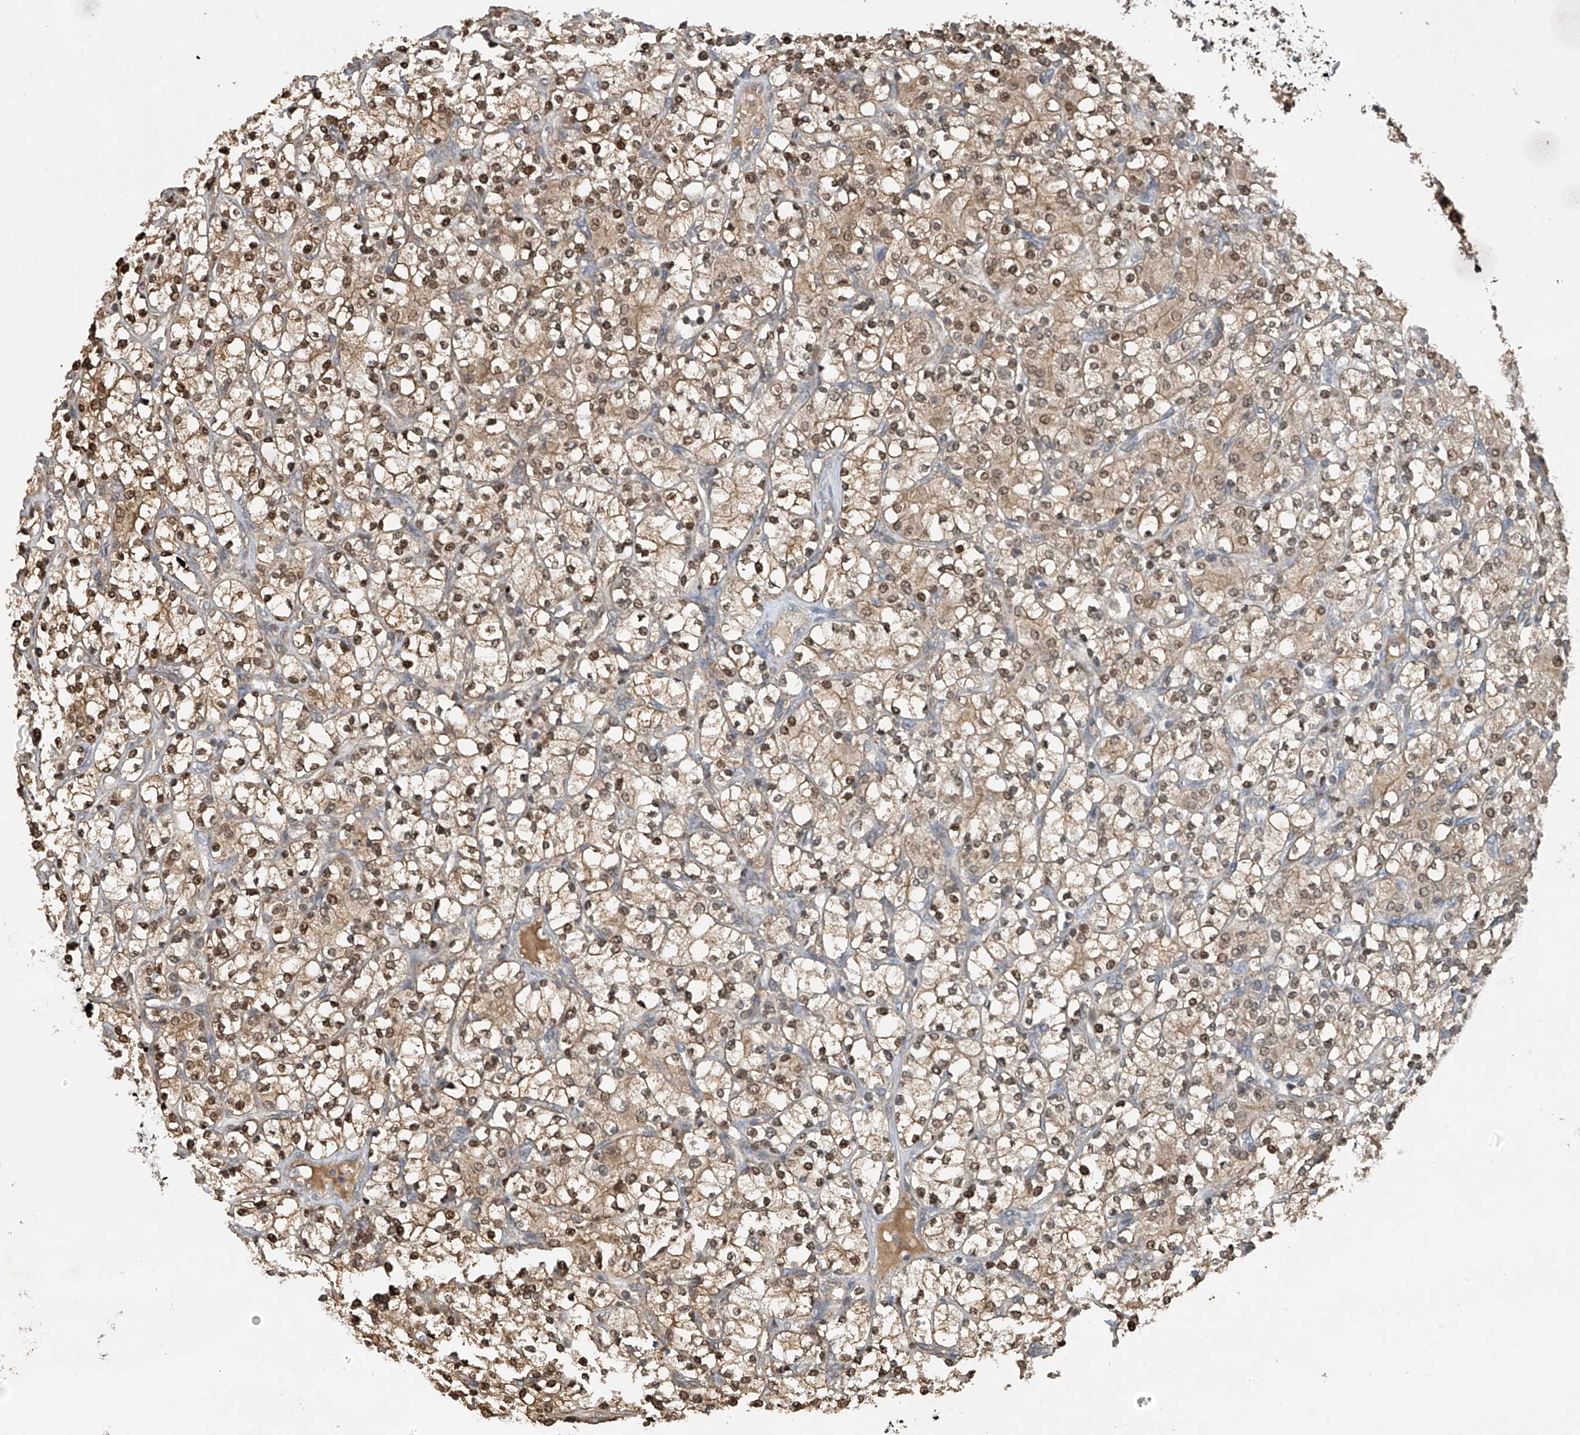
{"staining": {"intensity": "moderate", "quantity": ">75%", "location": "cytoplasmic/membranous,nuclear"}, "tissue": "renal cancer", "cell_type": "Tumor cells", "image_type": "cancer", "snomed": [{"axis": "morphology", "description": "Adenocarcinoma, NOS"}, {"axis": "topography", "description": "Kidney"}], "caption": "Immunohistochemical staining of renal adenocarcinoma shows medium levels of moderate cytoplasmic/membranous and nuclear staining in about >75% of tumor cells.", "gene": "PMM1", "patient": {"sex": "male", "age": 77}}